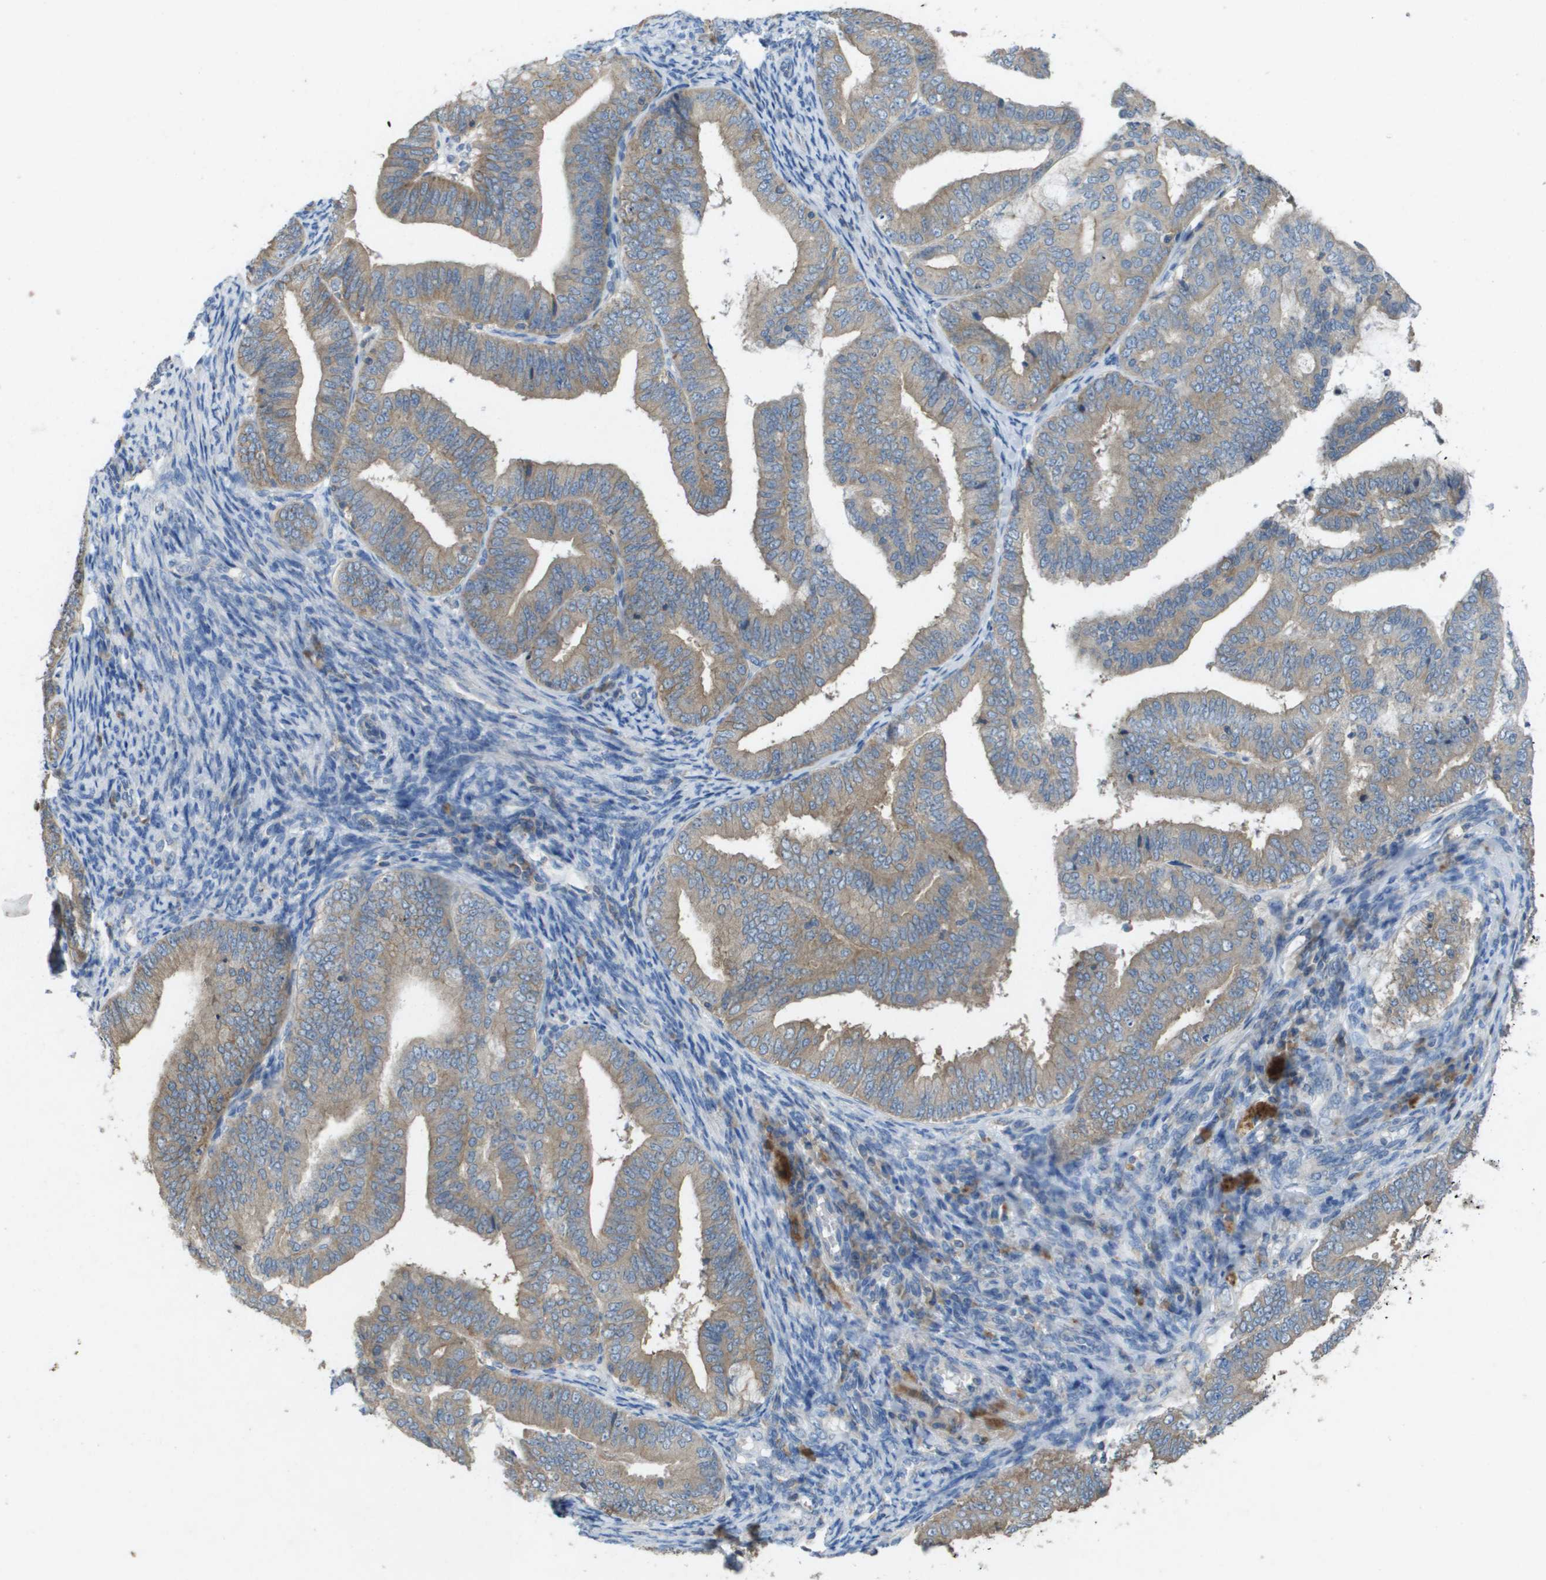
{"staining": {"intensity": "weak", "quantity": ">75%", "location": "cytoplasmic/membranous"}, "tissue": "endometrial cancer", "cell_type": "Tumor cells", "image_type": "cancer", "snomed": [{"axis": "morphology", "description": "Adenocarcinoma, NOS"}, {"axis": "topography", "description": "Endometrium"}], "caption": "About >75% of tumor cells in human endometrial cancer (adenocarcinoma) show weak cytoplasmic/membranous protein staining as visualized by brown immunohistochemical staining.", "gene": "CLCA4", "patient": {"sex": "female", "age": 63}}